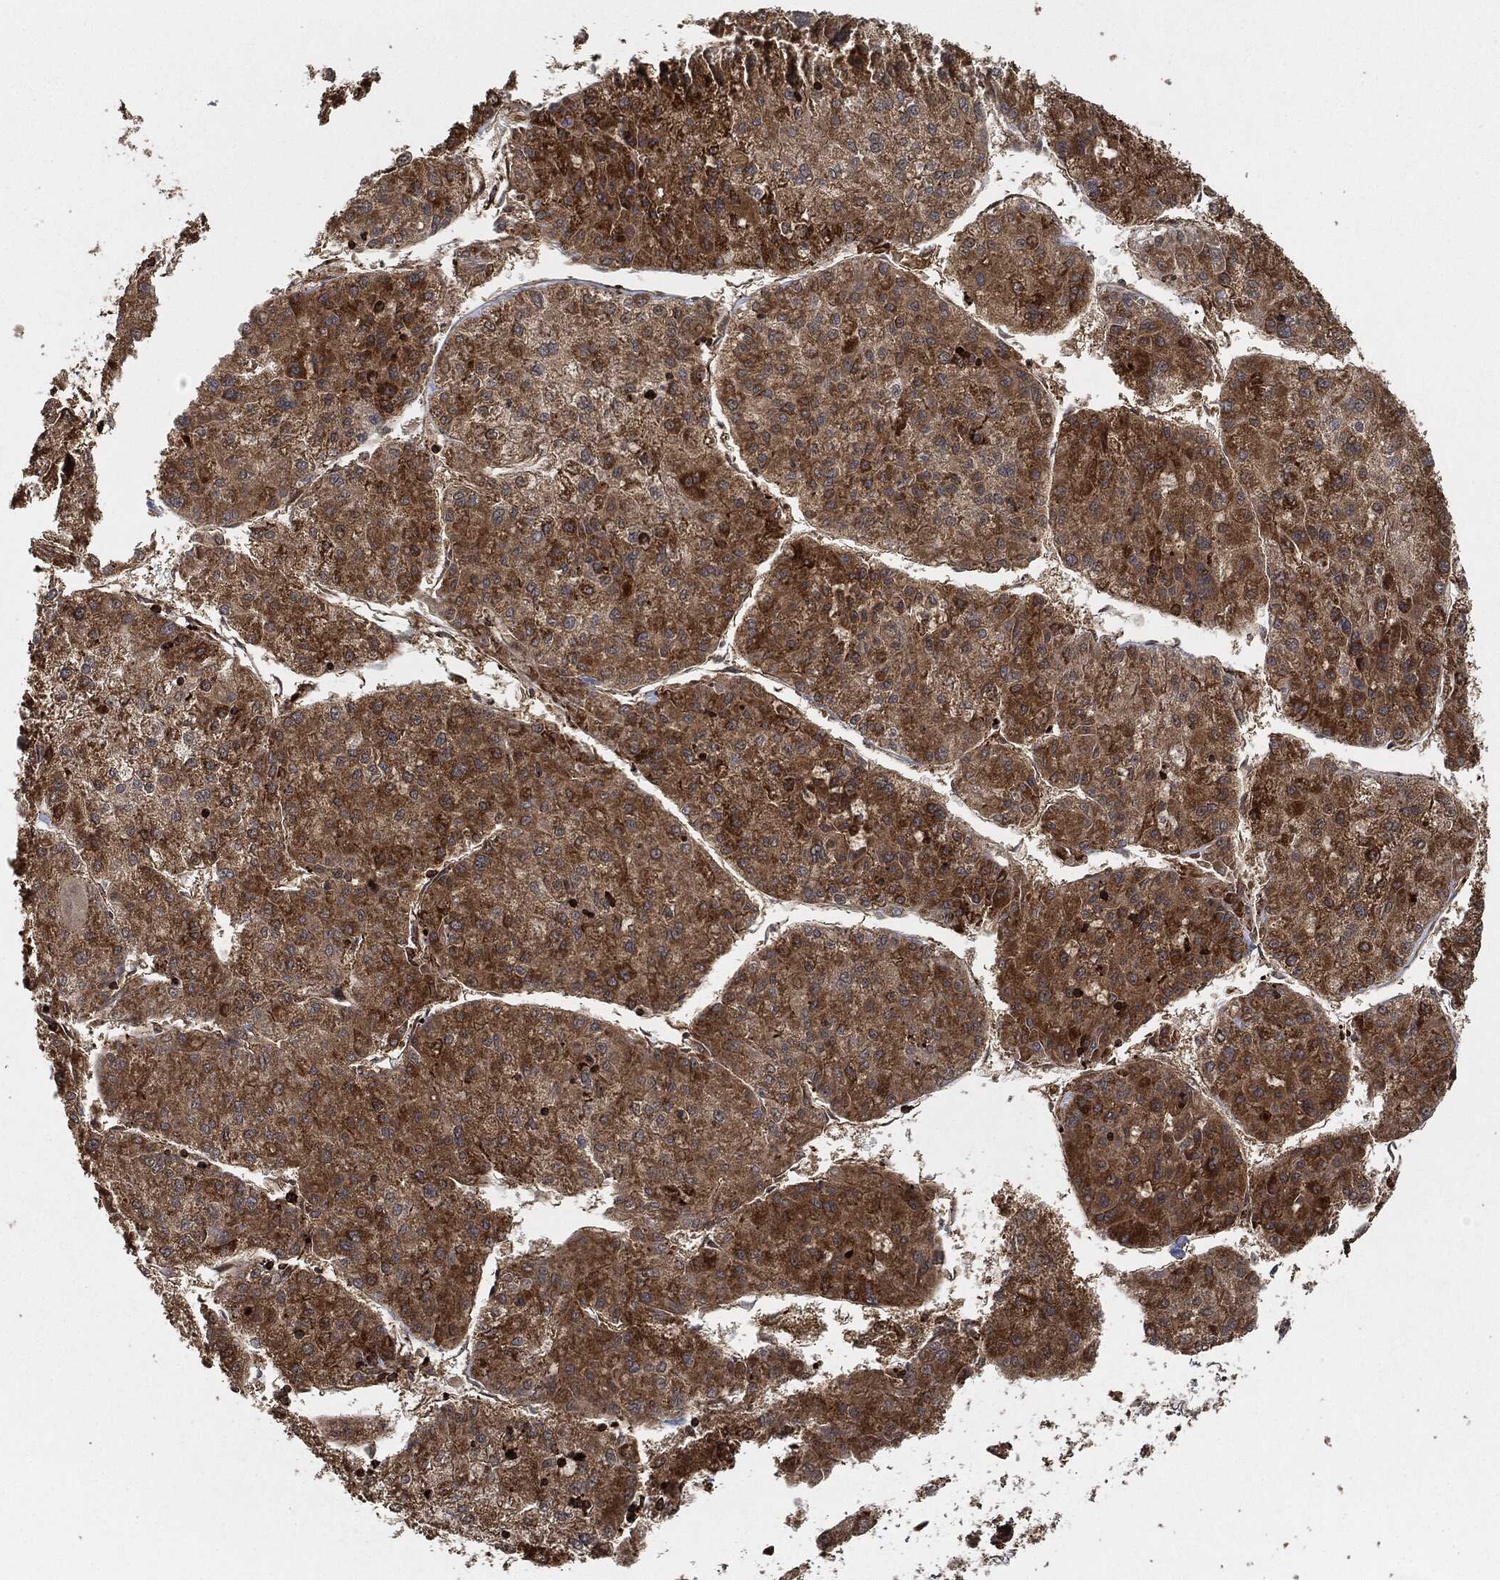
{"staining": {"intensity": "strong", "quantity": "25%-75%", "location": "cytoplasmic/membranous"}, "tissue": "liver cancer", "cell_type": "Tumor cells", "image_type": "cancer", "snomed": [{"axis": "morphology", "description": "Carcinoma, Hepatocellular, NOS"}, {"axis": "topography", "description": "Liver"}], "caption": "Strong cytoplasmic/membranous protein staining is present in approximately 25%-75% of tumor cells in liver hepatocellular carcinoma. The protein is stained brown, and the nuclei are stained in blue (DAB IHC with brightfield microscopy, high magnification).", "gene": "TPT1", "patient": {"sex": "male", "age": 43}}